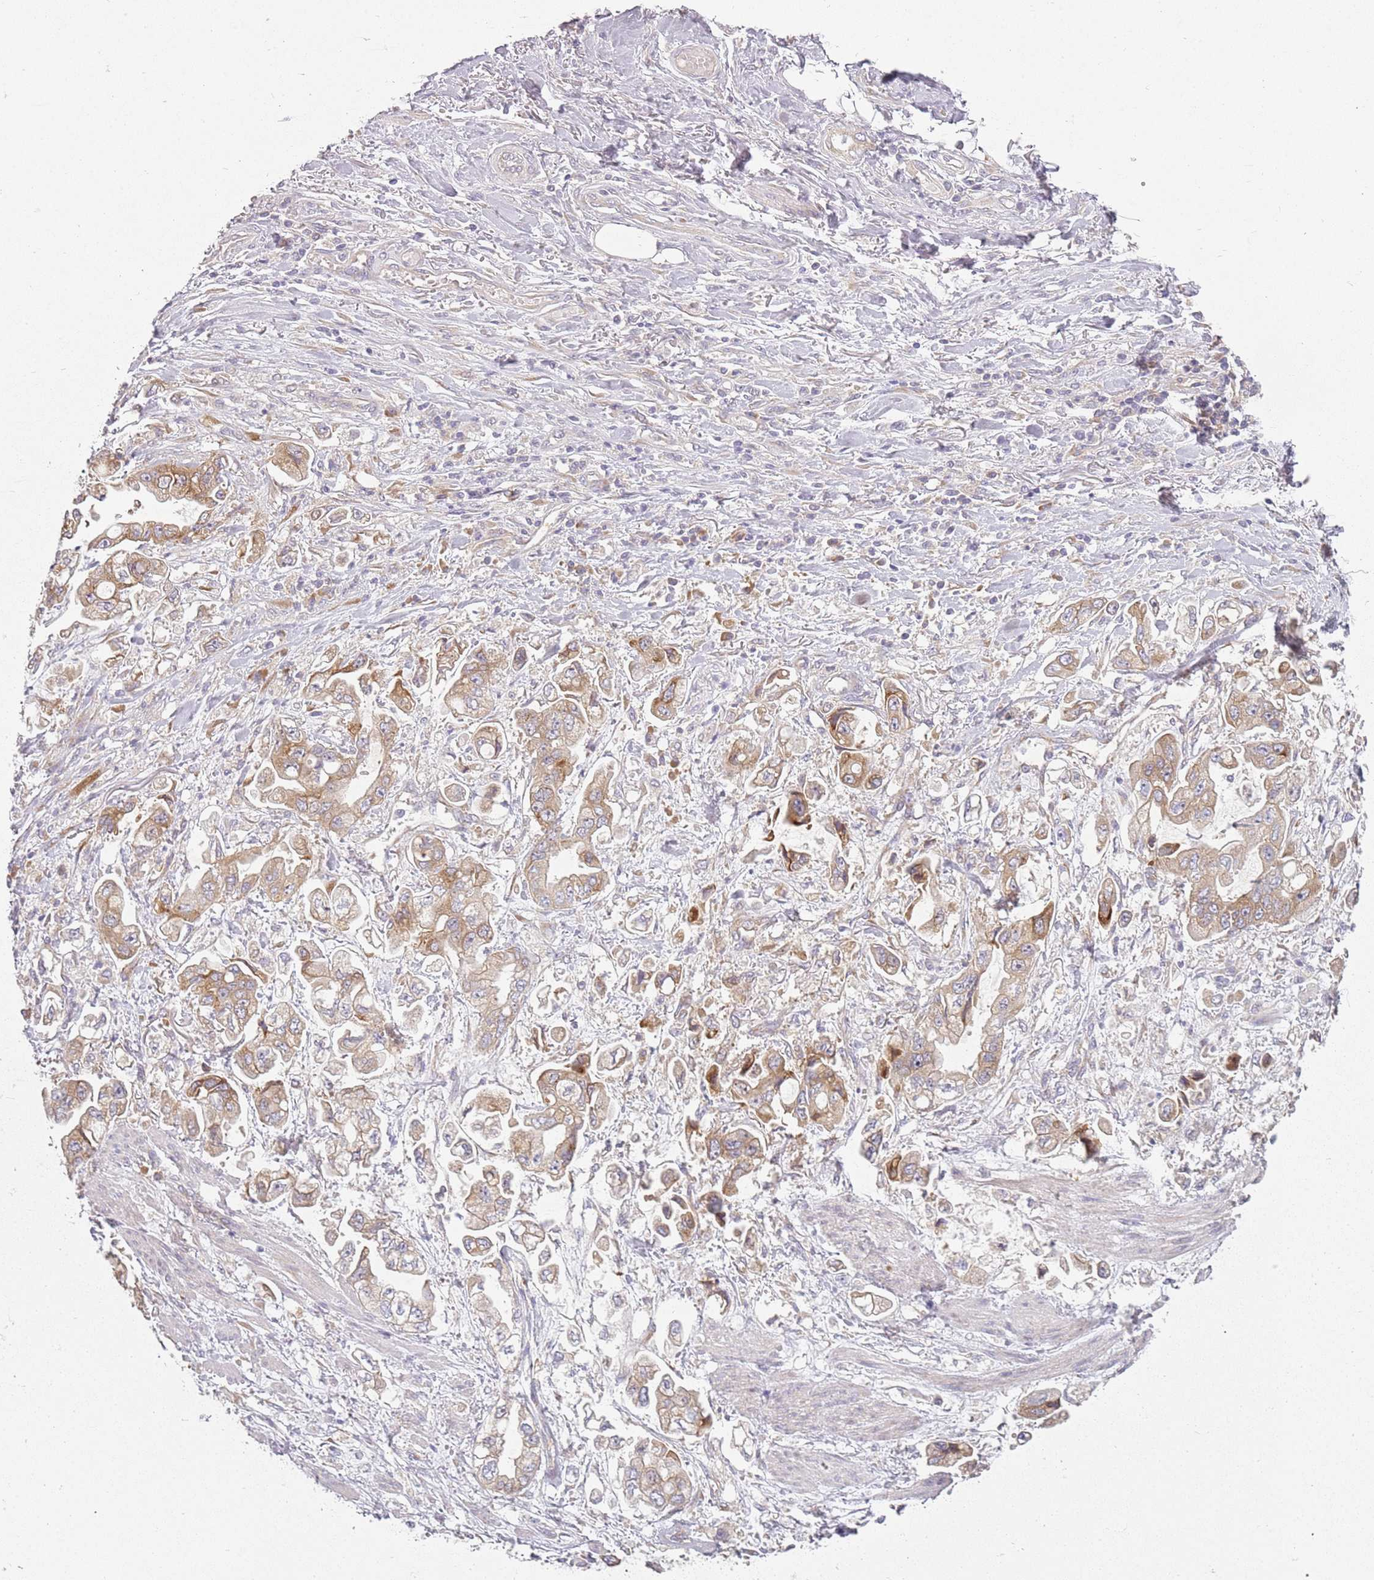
{"staining": {"intensity": "moderate", "quantity": ">75%", "location": "cytoplasmic/membranous"}, "tissue": "stomach cancer", "cell_type": "Tumor cells", "image_type": "cancer", "snomed": [{"axis": "morphology", "description": "Adenocarcinoma, NOS"}, {"axis": "topography", "description": "Stomach"}], "caption": "IHC of stomach adenocarcinoma reveals medium levels of moderate cytoplasmic/membranous expression in approximately >75% of tumor cells. The staining was performed using DAB (3,3'-diaminobenzidine), with brown indicating positive protein expression. Nuclei are stained blue with hematoxylin.", "gene": "RPS28", "patient": {"sex": "male", "age": 62}}